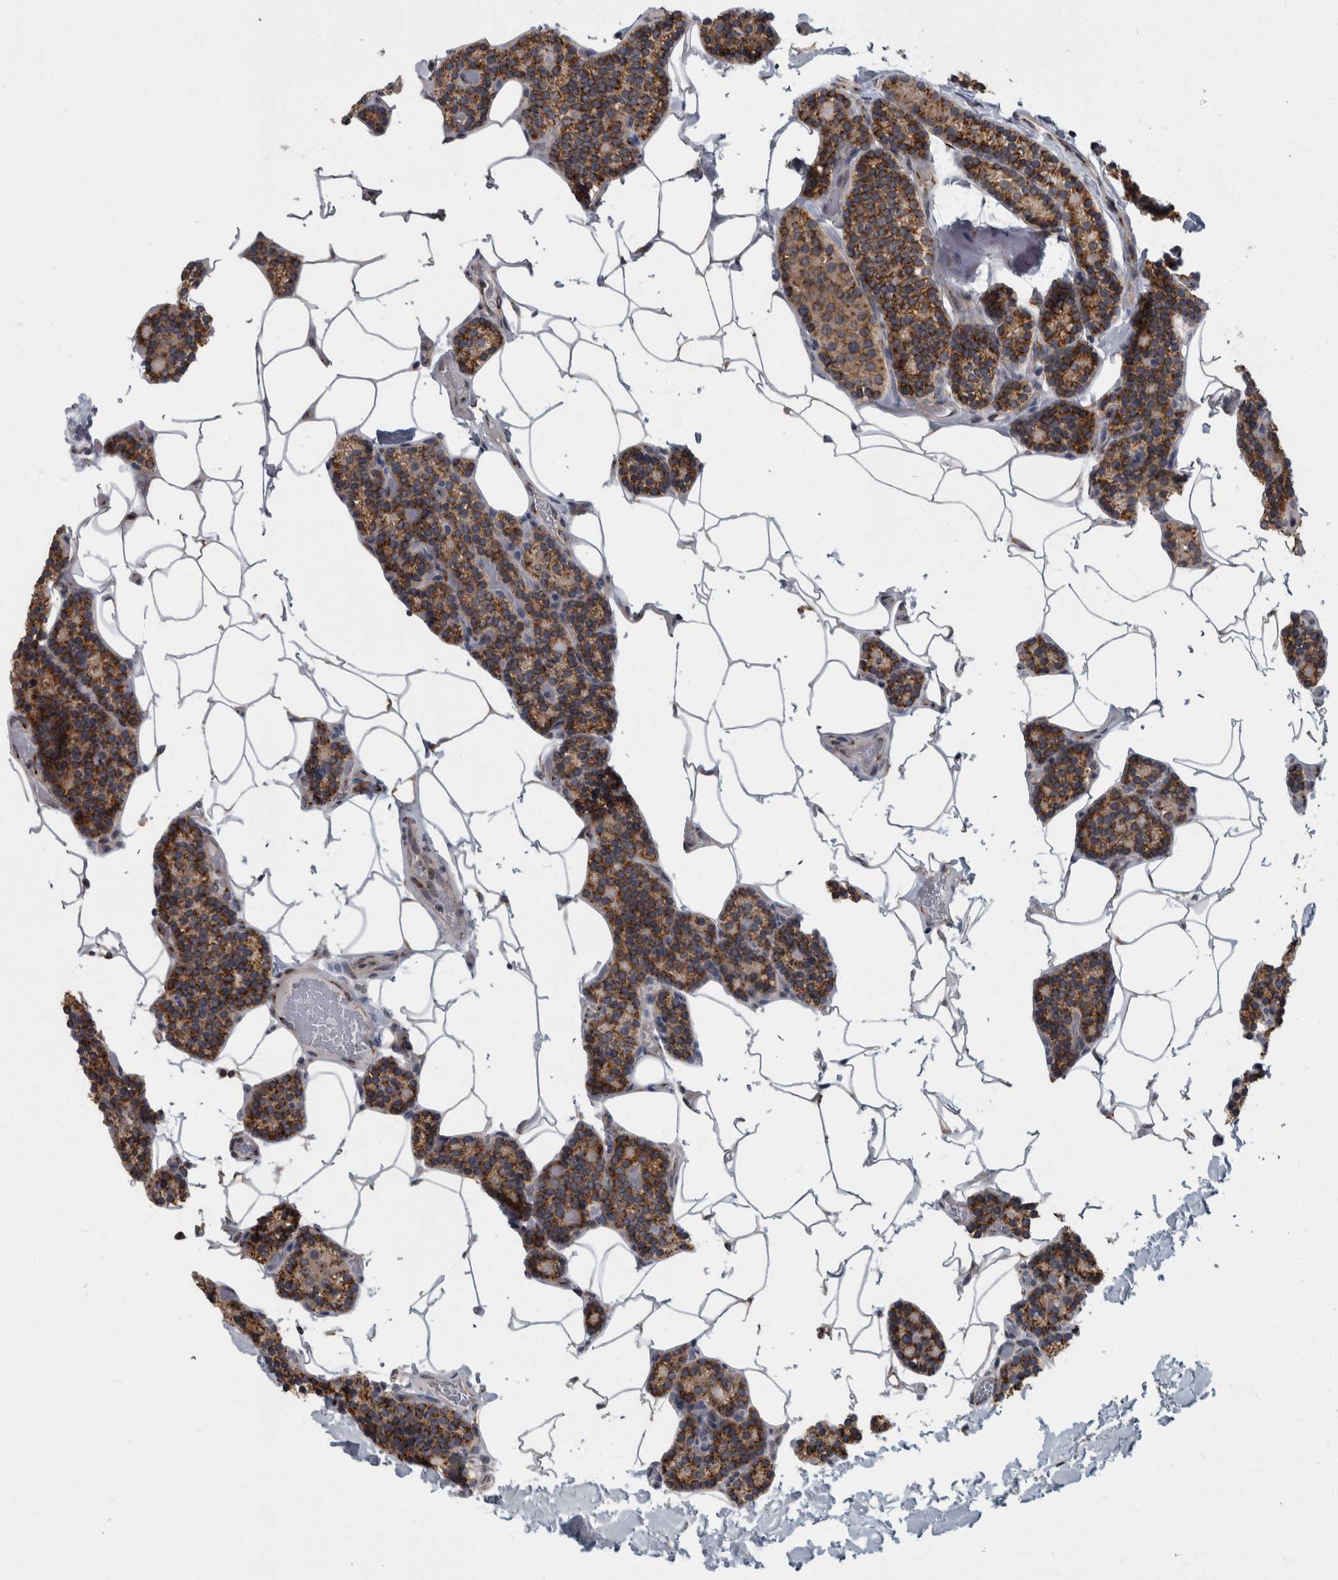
{"staining": {"intensity": "strong", "quantity": "25%-75%", "location": "cytoplasmic/membranous"}, "tissue": "parathyroid gland", "cell_type": "Glandular cells", "image_type": "normal", "snomed": [{"axis": "morphology", "description": "Normal tissue, NOS"}, {"axis": "topography", "description": "Parathyroid gland"}], "caption": "A micrograph showing strong cytoplasmic/membranous positivity in approximately 25%-75% of glandular cells in normal parathyroid gland, as visualized by brown immunohistochemical staining.", "gene": "LMAN2L", "patient": {"sex": "male", "age": 52}}